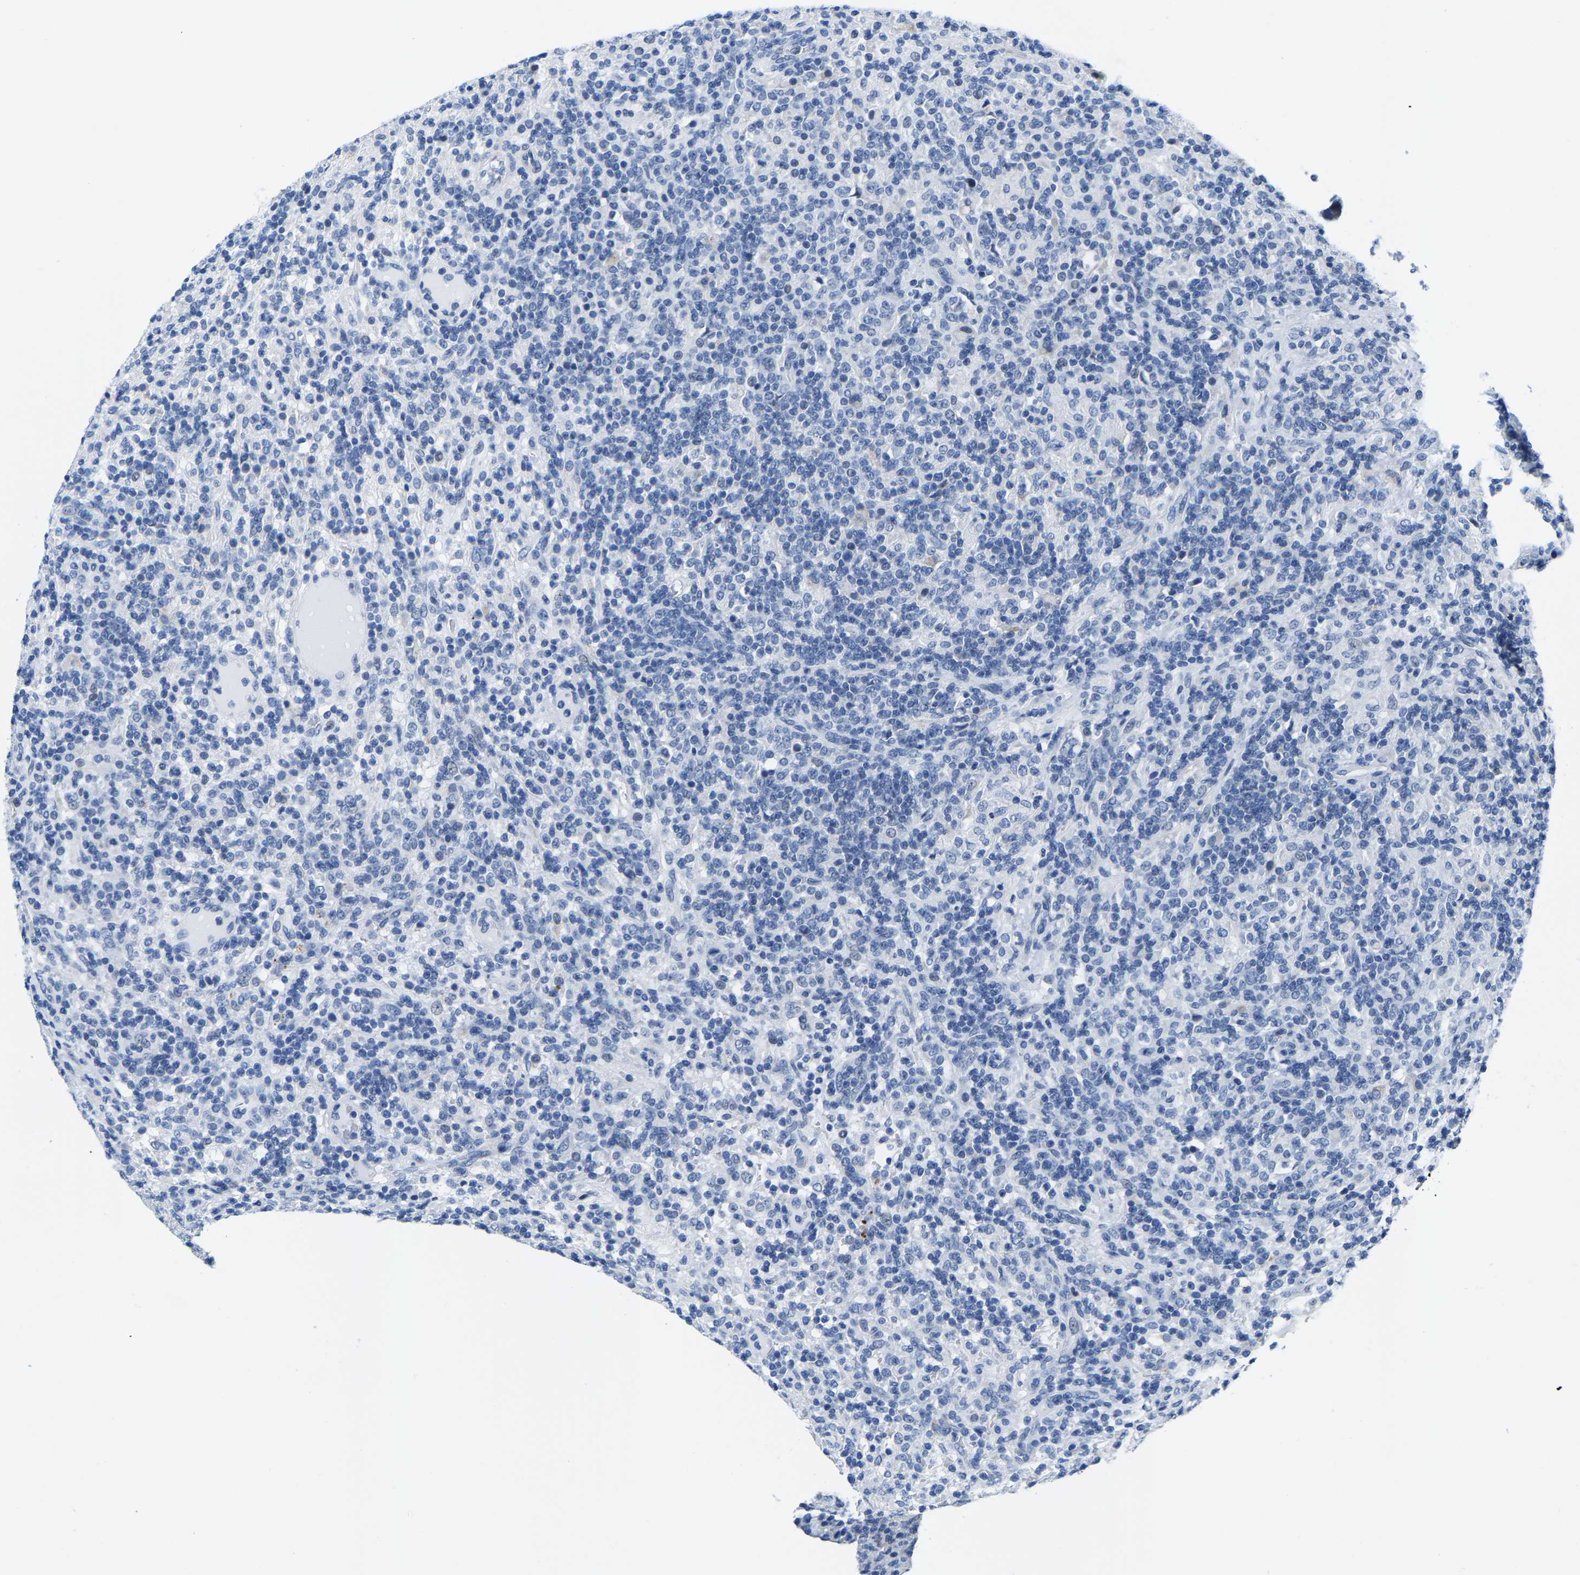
{"staining": {"intensity": "negative", "quantity": "none", "location": "none"}, "tissue": "lymphoma", "cell_type": "Tumor cells", "image_type": "cancer", "snomed": [{"axis": "morphology", "description": "Hodgkin's disease, NOS"}, {"axis": "topography", "description": "Lymph node"}], "caption": "A high-resolution image shows immunohistochemistry (IHC) staining of lymphoma, which reveals no significant staining in tumor cells. (DAB immunohistochemistry with hematoxylin counter stain).", "gene": "KLHL1", "patient": {"sex": "male", "age": 70}}